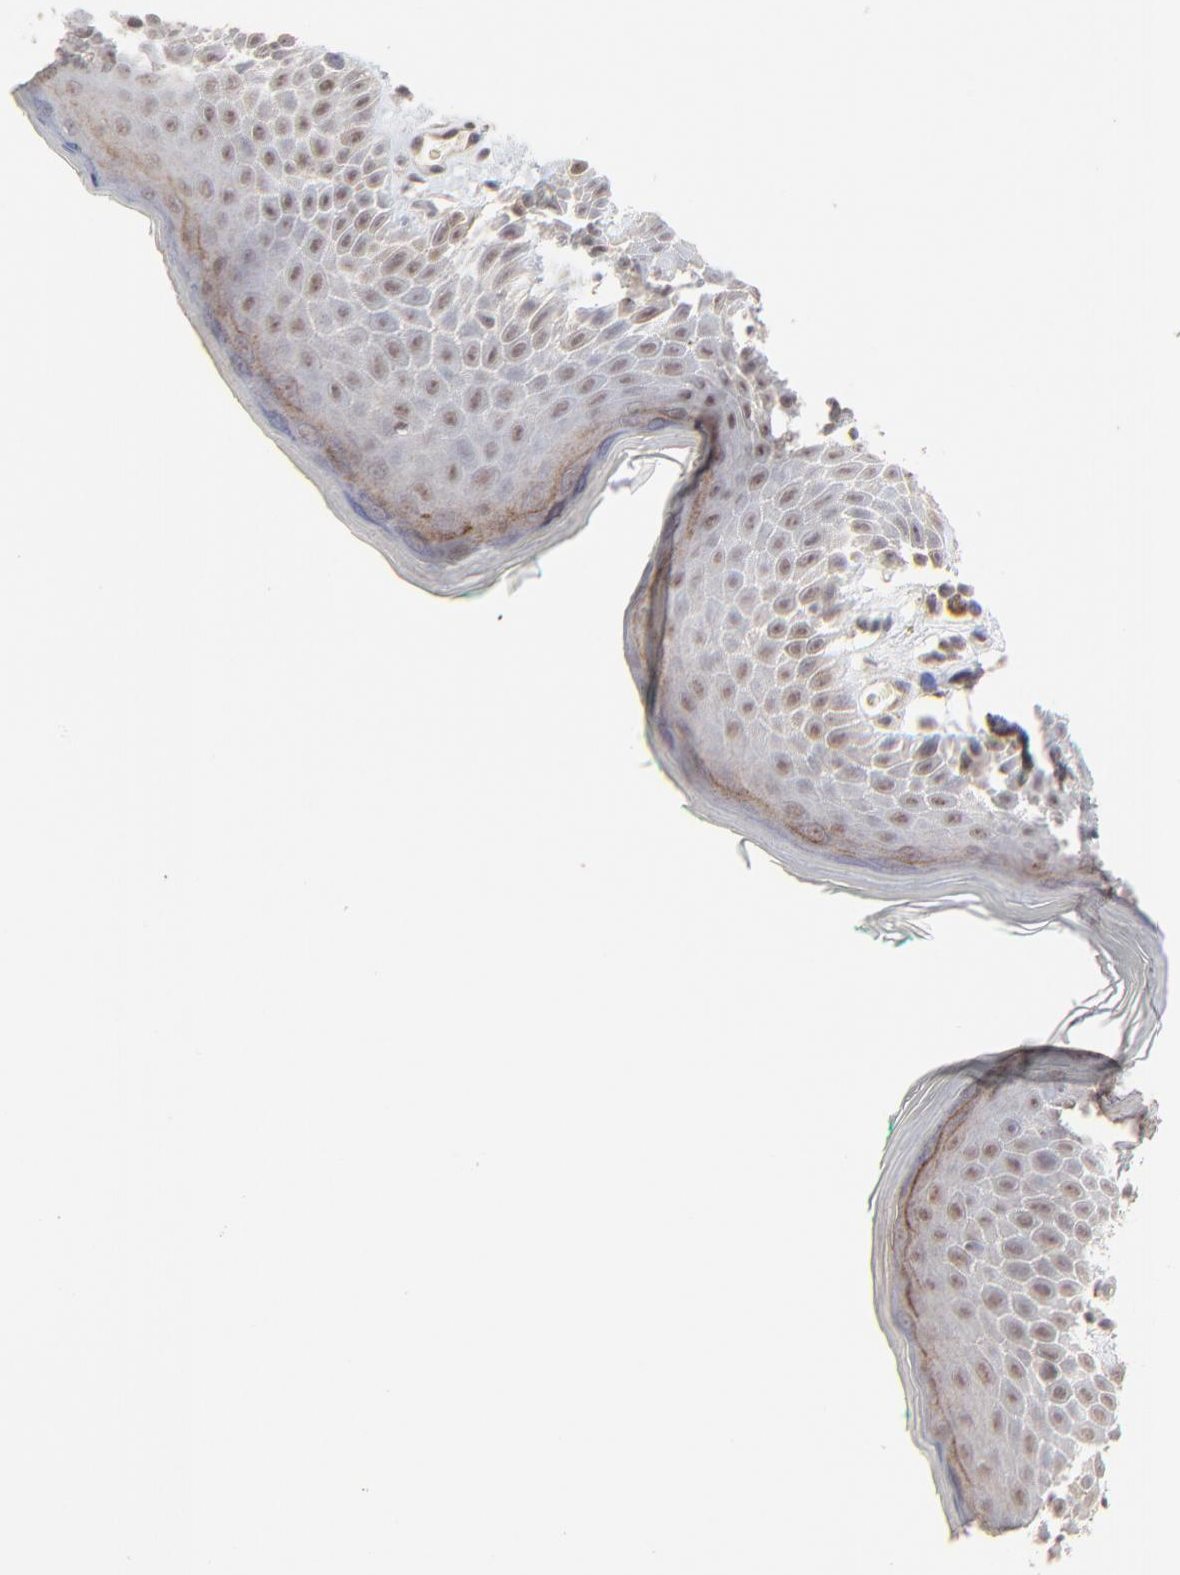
{"staining": {"intensity": "weak", "quantity": "25%-75%", "location": "nuclear"}, "tissue": "skin", "cell_type": "Epidermal cells", "image_type": "normal", "snomed": [{"axis": "morphology", "description": "Normal tissue, NOS"}, {"axis": "topography", "description": "Anal"}], "caption": "IHC staining of benign skin, which exhibits low levels of weak nuclear staining in approximately 25%-75% of epidermal cells indicating weak nuclear protein expression. The staining was performed using DAB (3,3'-diaminobenzidine) (brown) for protein detection and nuclei were counterstained in hematoxylin (blue).", "gene": "FAM199X", "patient": {"sex": "male", "age": 74}}